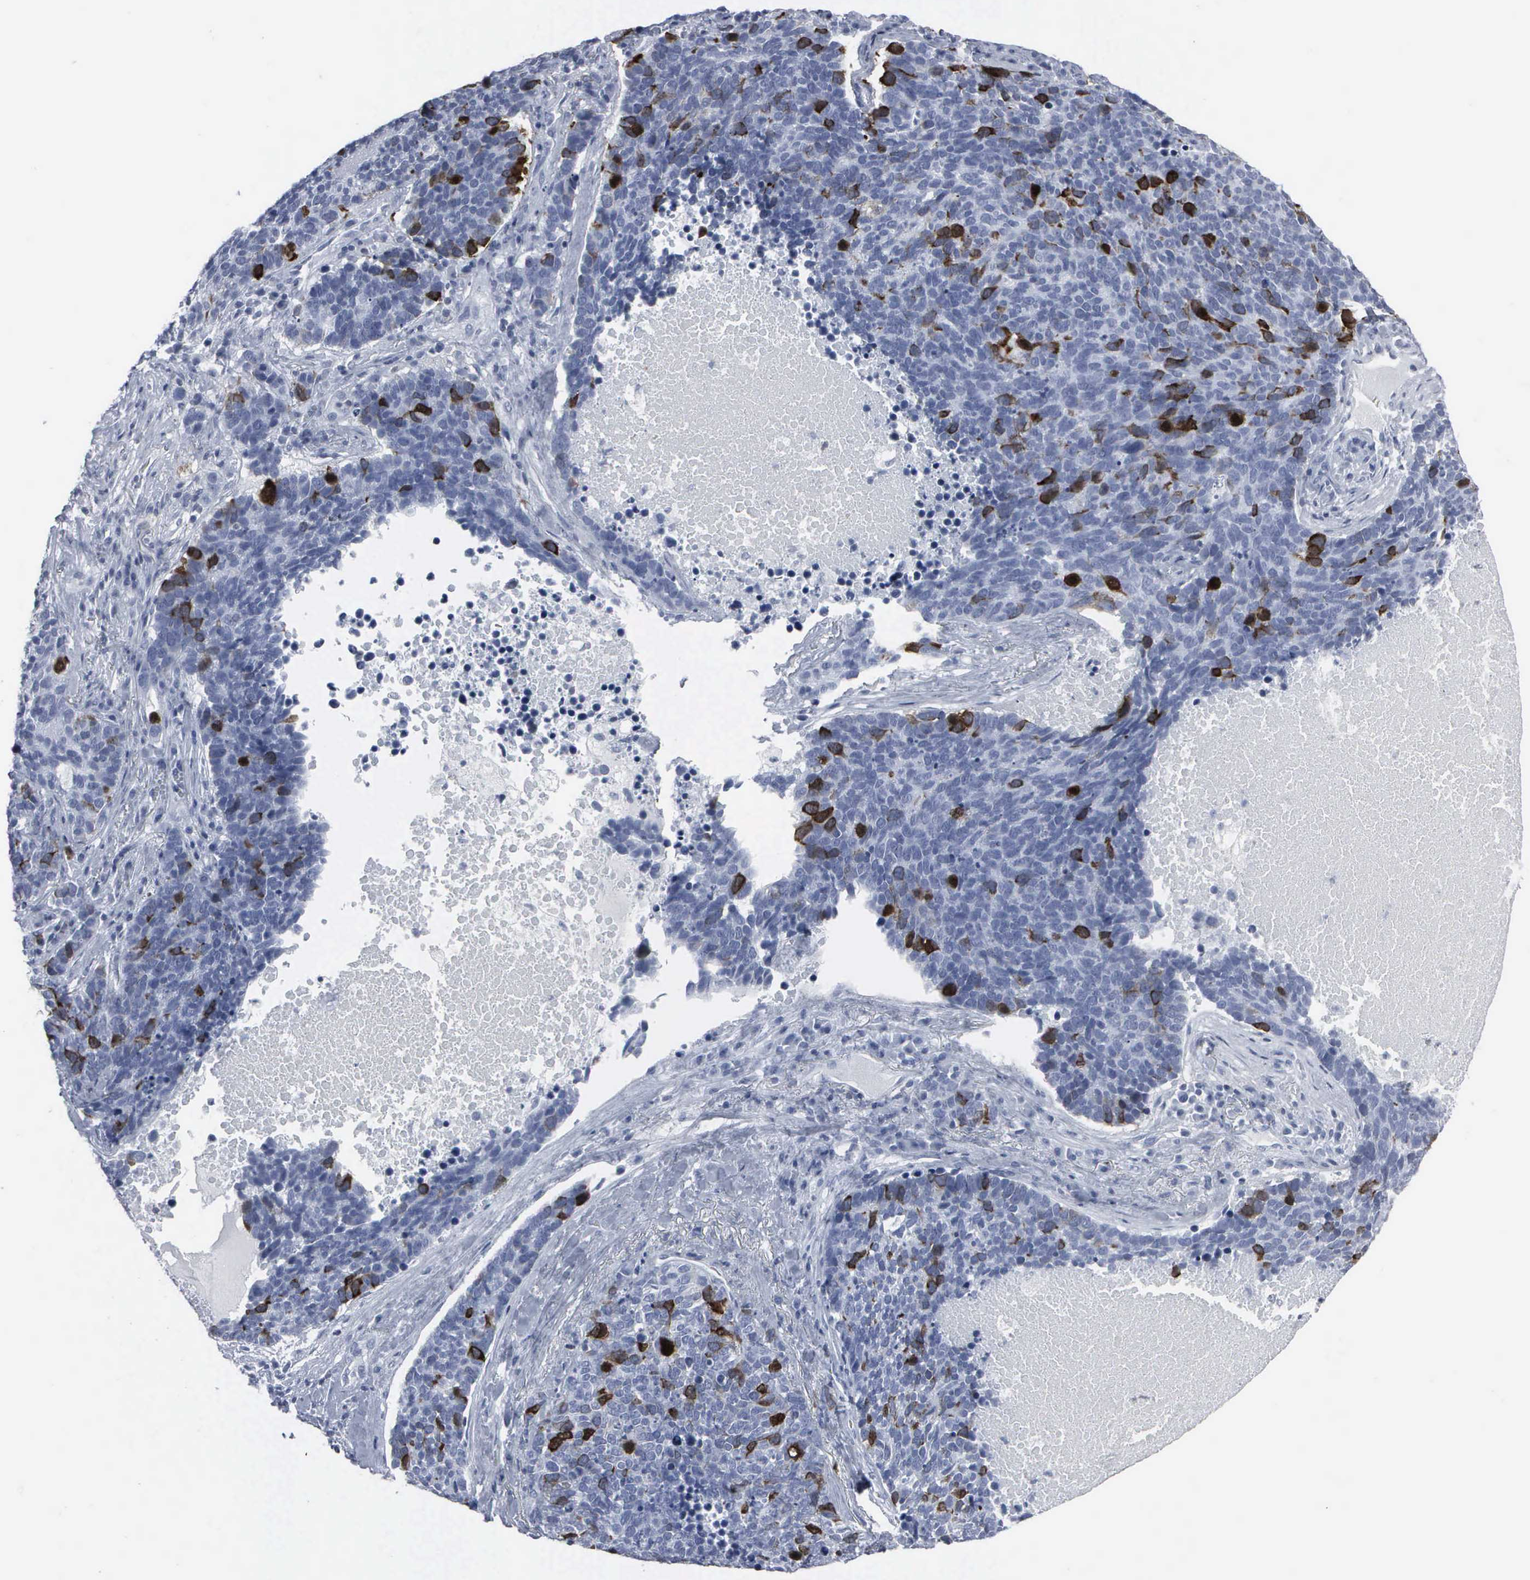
{"staining": {"intensity": "strong", "quantity": "25%-75%", "location": "cytoplasmic/membranous"}, "tissue": "lung cancer", "cell_type": "Tumor cells", "image_type": "cancer", "snomed": [{"axis": "morphology", "description": "Neoplasm, malignant, NOS"}, {"axis": "topography", "description": "Lung"}], "caption": "This micrograph exhibits lung malignant neoplasm stained with IHC to label a protein in brown. The cytoplasmic/membranous of tumor cells show strong positivity for the protein. Nuclei are counter-stained blue.", "gene": "CCNB1", "patient": {"sex": "female", "age": 75}}